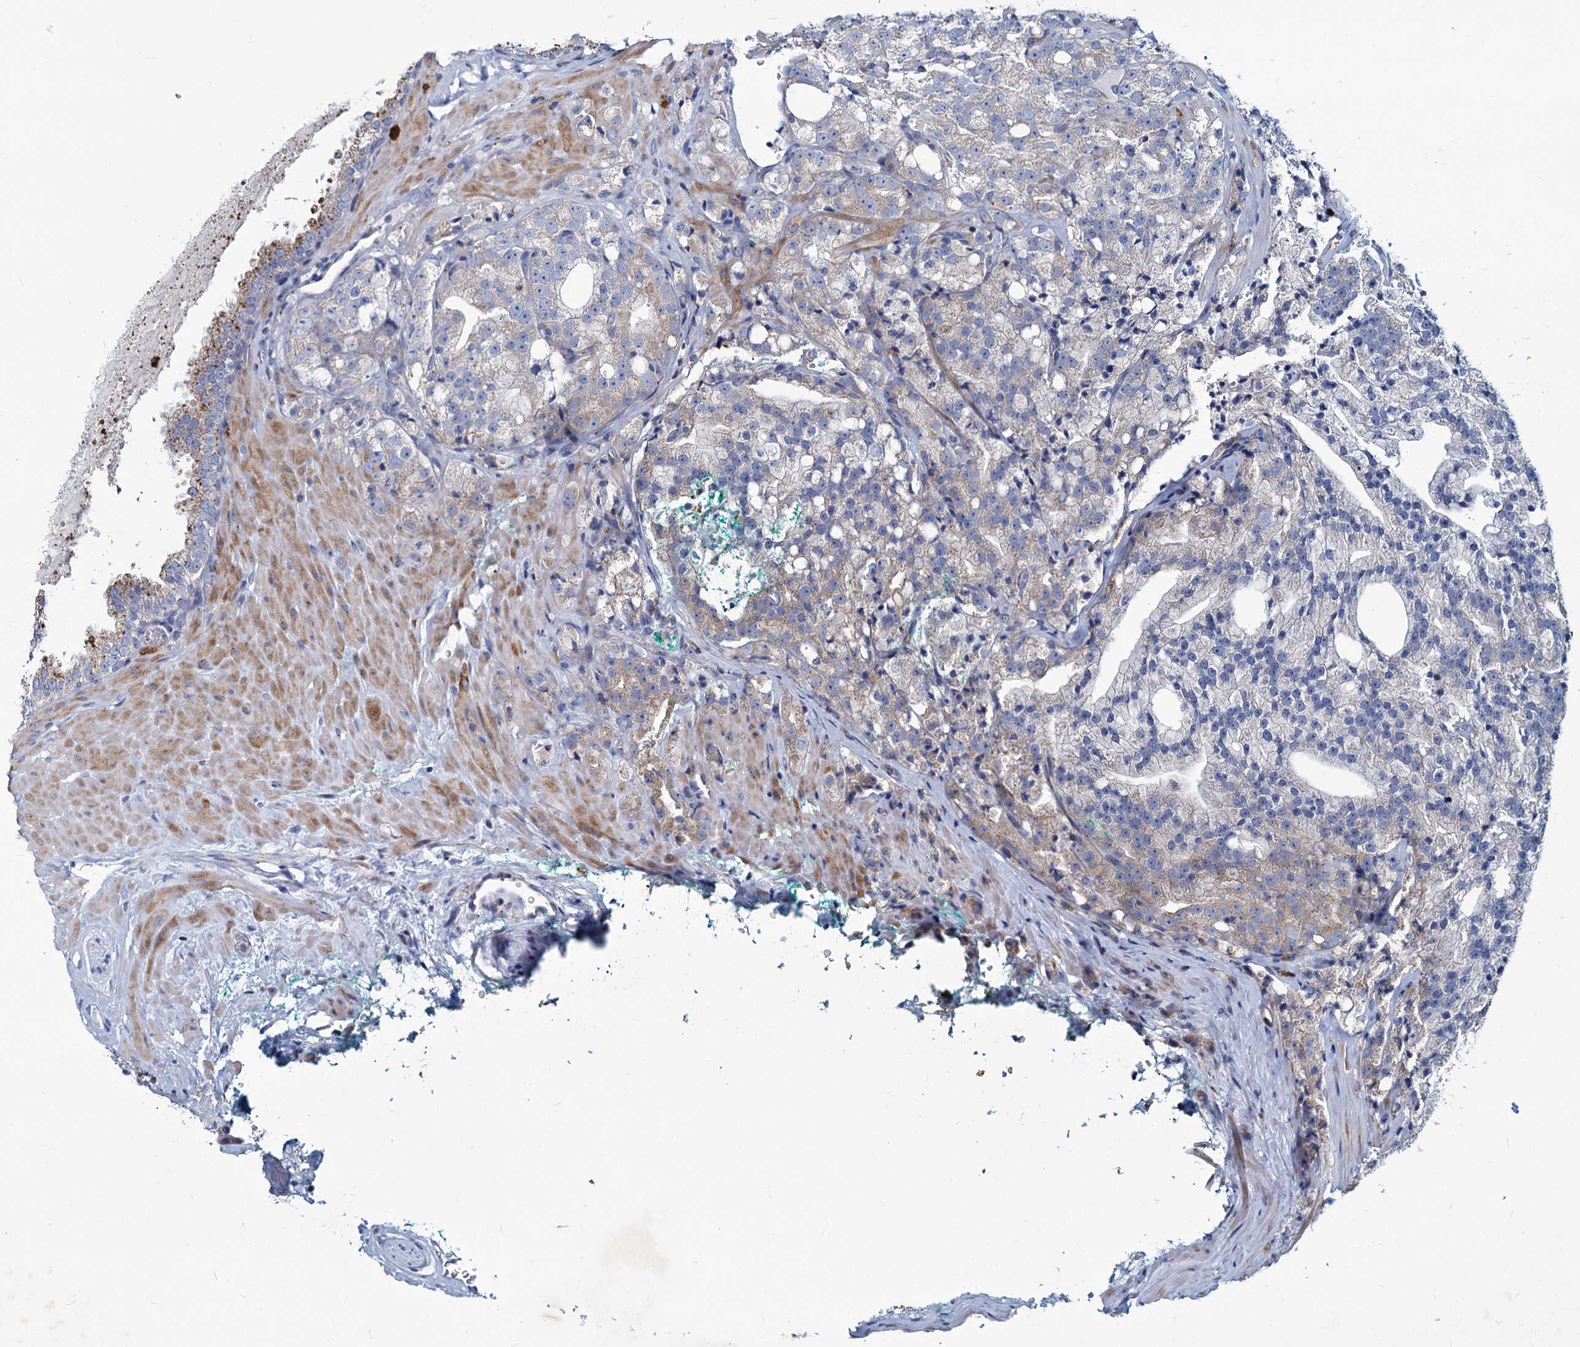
{"staining": {"intensity": "negative", "quantity": "none", "location": "none"}, "tissue": "prostate cancer", "cell_type": "Tumor cells", "image_type": "cancer", "snomed": [{"axis": "morphology", "description": "Adenocarcinoma, High grade"}, {"axis": "topography", "description": "Prostate"}], "caption": "Human prostate cancer (high-grade adenocarcinoma) stained for a protein using immunohistochemistry displays no expression in tumor cells.", "gene": "AGBL4", "patient": {"sex": "male", "age": 64}}